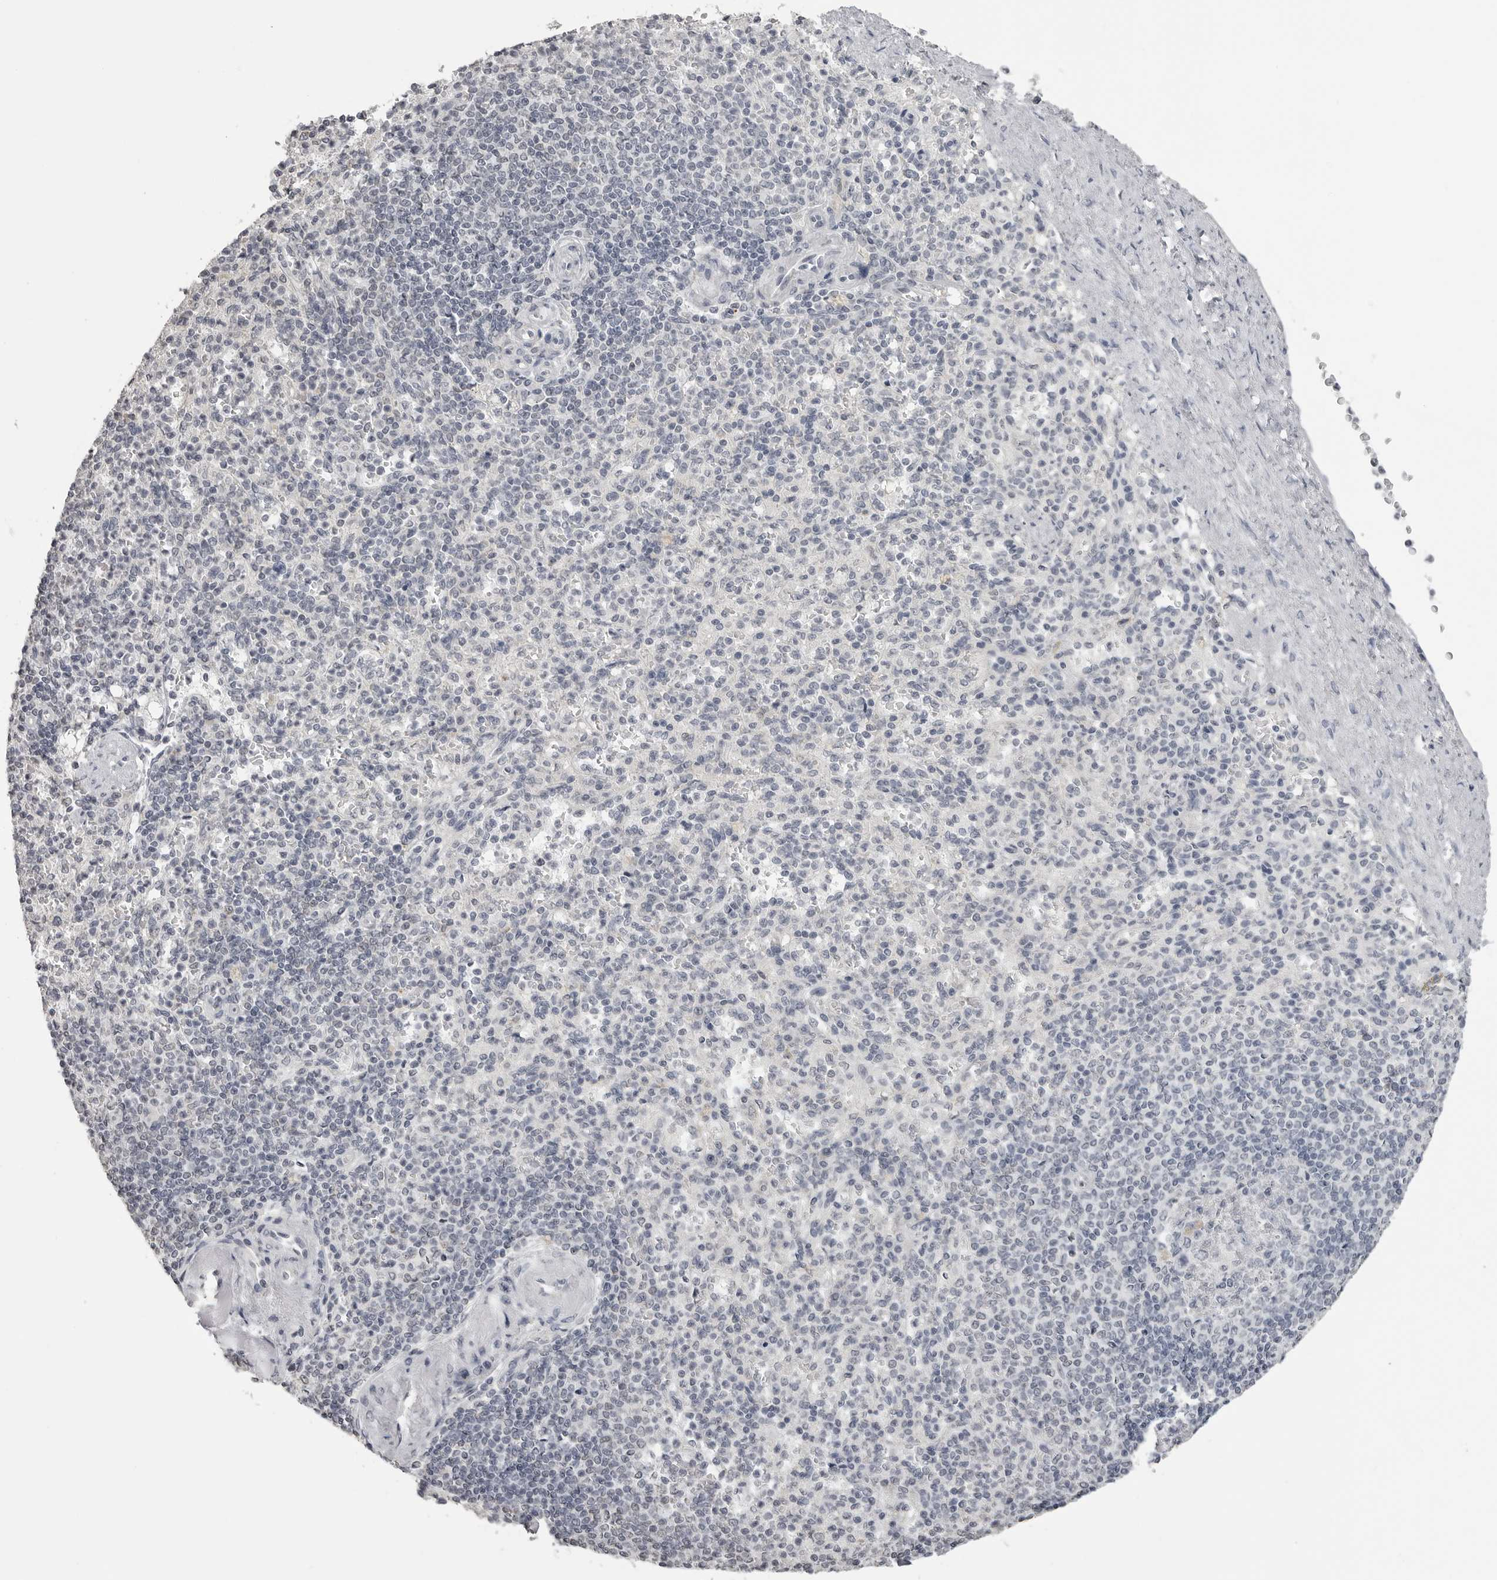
{"staining": {"intensity": "negative", "quantity": "none", "location": "none"}, "tissue": "spleen", "cell_type": "Cells in red pulp", "image_type": "normal", "snomed": [{"axis": "morphology", "description": "Normal tissue, NOS"}, {"axis": "topography", "description": "Spleen"}], "caption": "Immunohistochemistry photomicrograph of unremarkable human spleen stained for a protein (brown), which displays no staining in cells in red pulp. The staining was performed using DAB to visualize the protein expression in brown, while the nuclei were stained in blue with hematoxylin (Magnification: 20x).", "gene": "GPN2", "patient": {"sex": "female", "age": 74}}